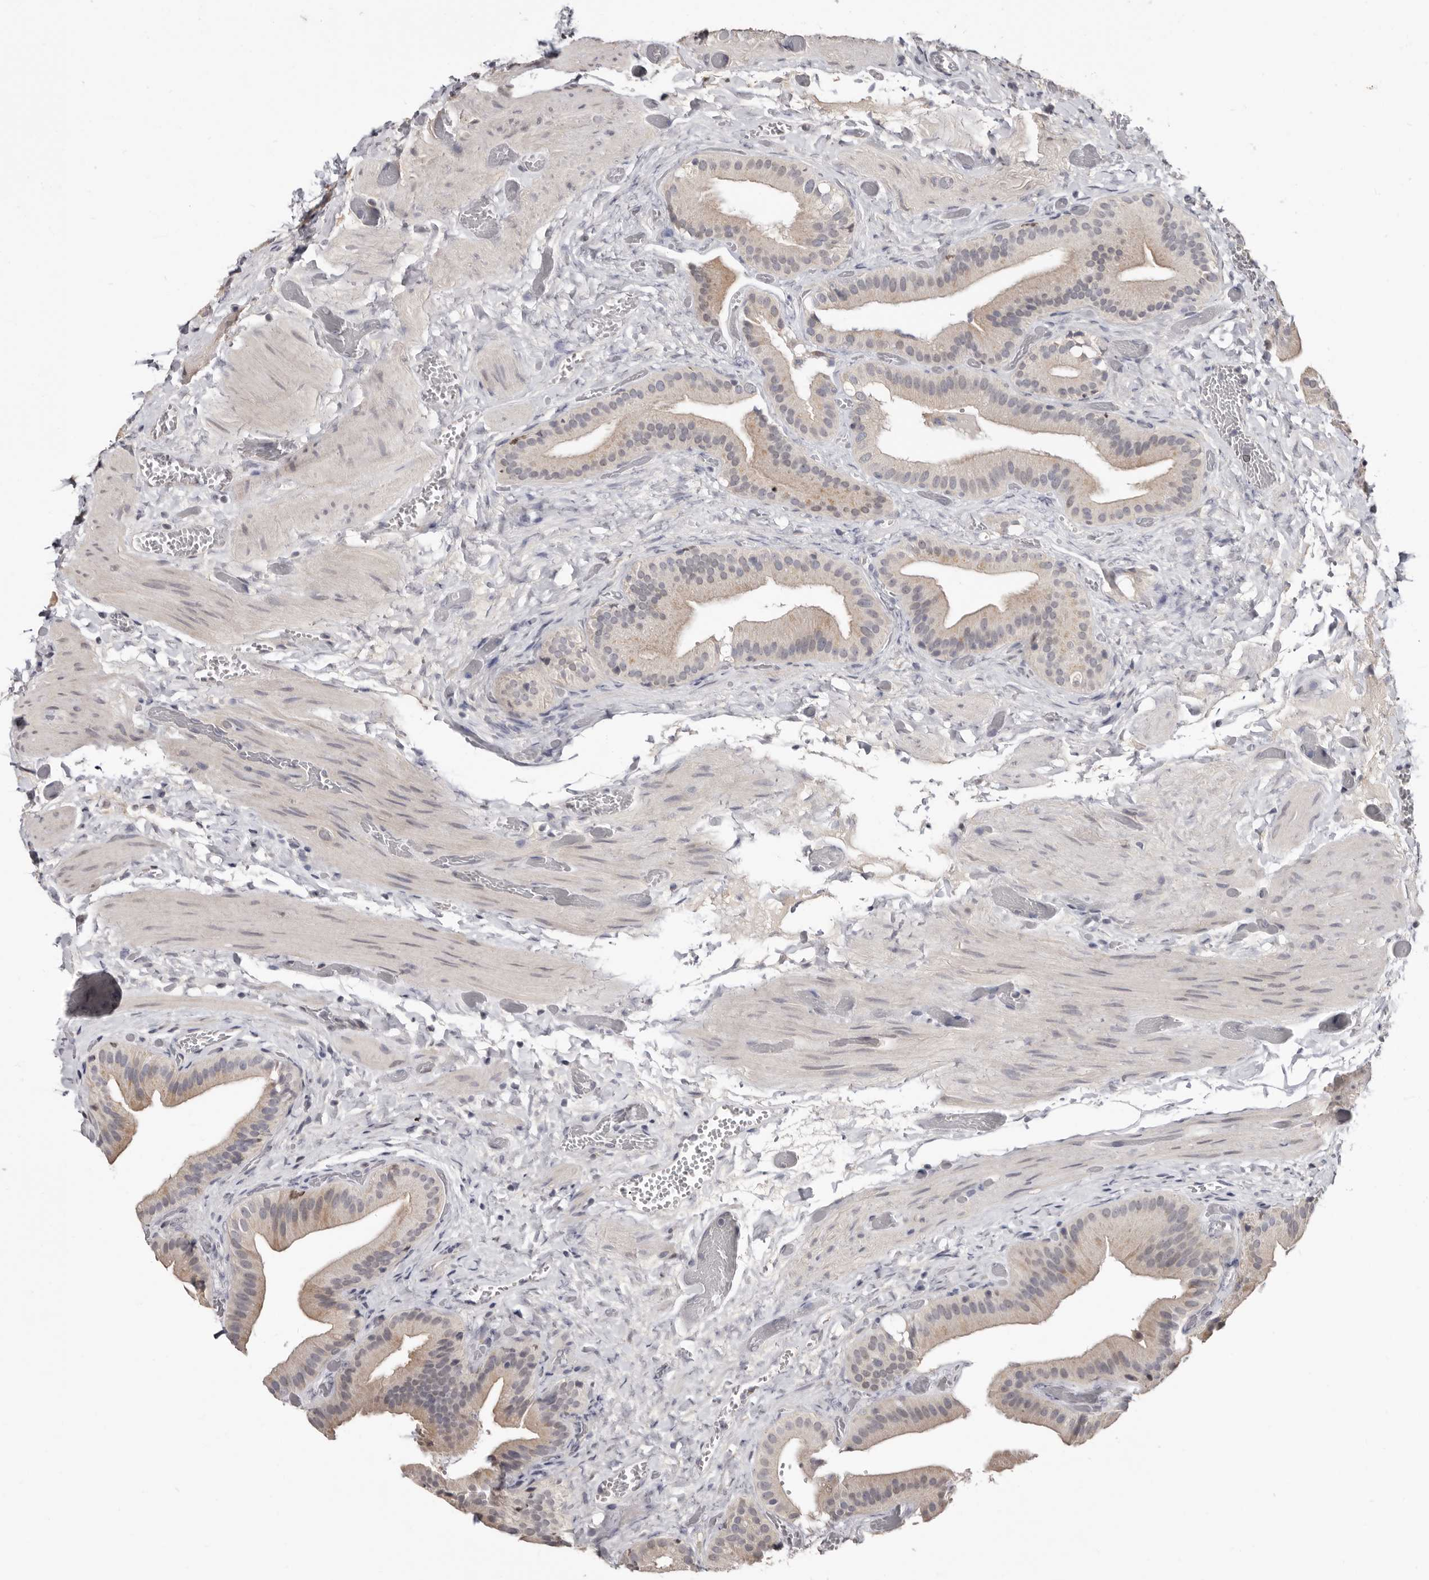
{"staining": {"intensity": "weak", "quantity": "25%-75%", "location": "cytoplasmic/membranous"}, "tissue": "gallbladder", "cell_type": "Glandular cells", "image_type": "normal", "snomed": [{"axis": "morphology", "description": "Normal tissue, NOS"}, {"axis": "topography", "description": "Gallbladder"}], "caption": "High-power microscopy captured an immunohistochemistry photomicrograph of normal gallbladder, revealing weak cytoplasmic/membranous expression in approximately 25%-75% of glandular cells. The protein of interest is shown in brown color, while the nuclei are stained blue.", "gene": "KHDRBS2", "patient": {"sex": "female", "age": 64}}